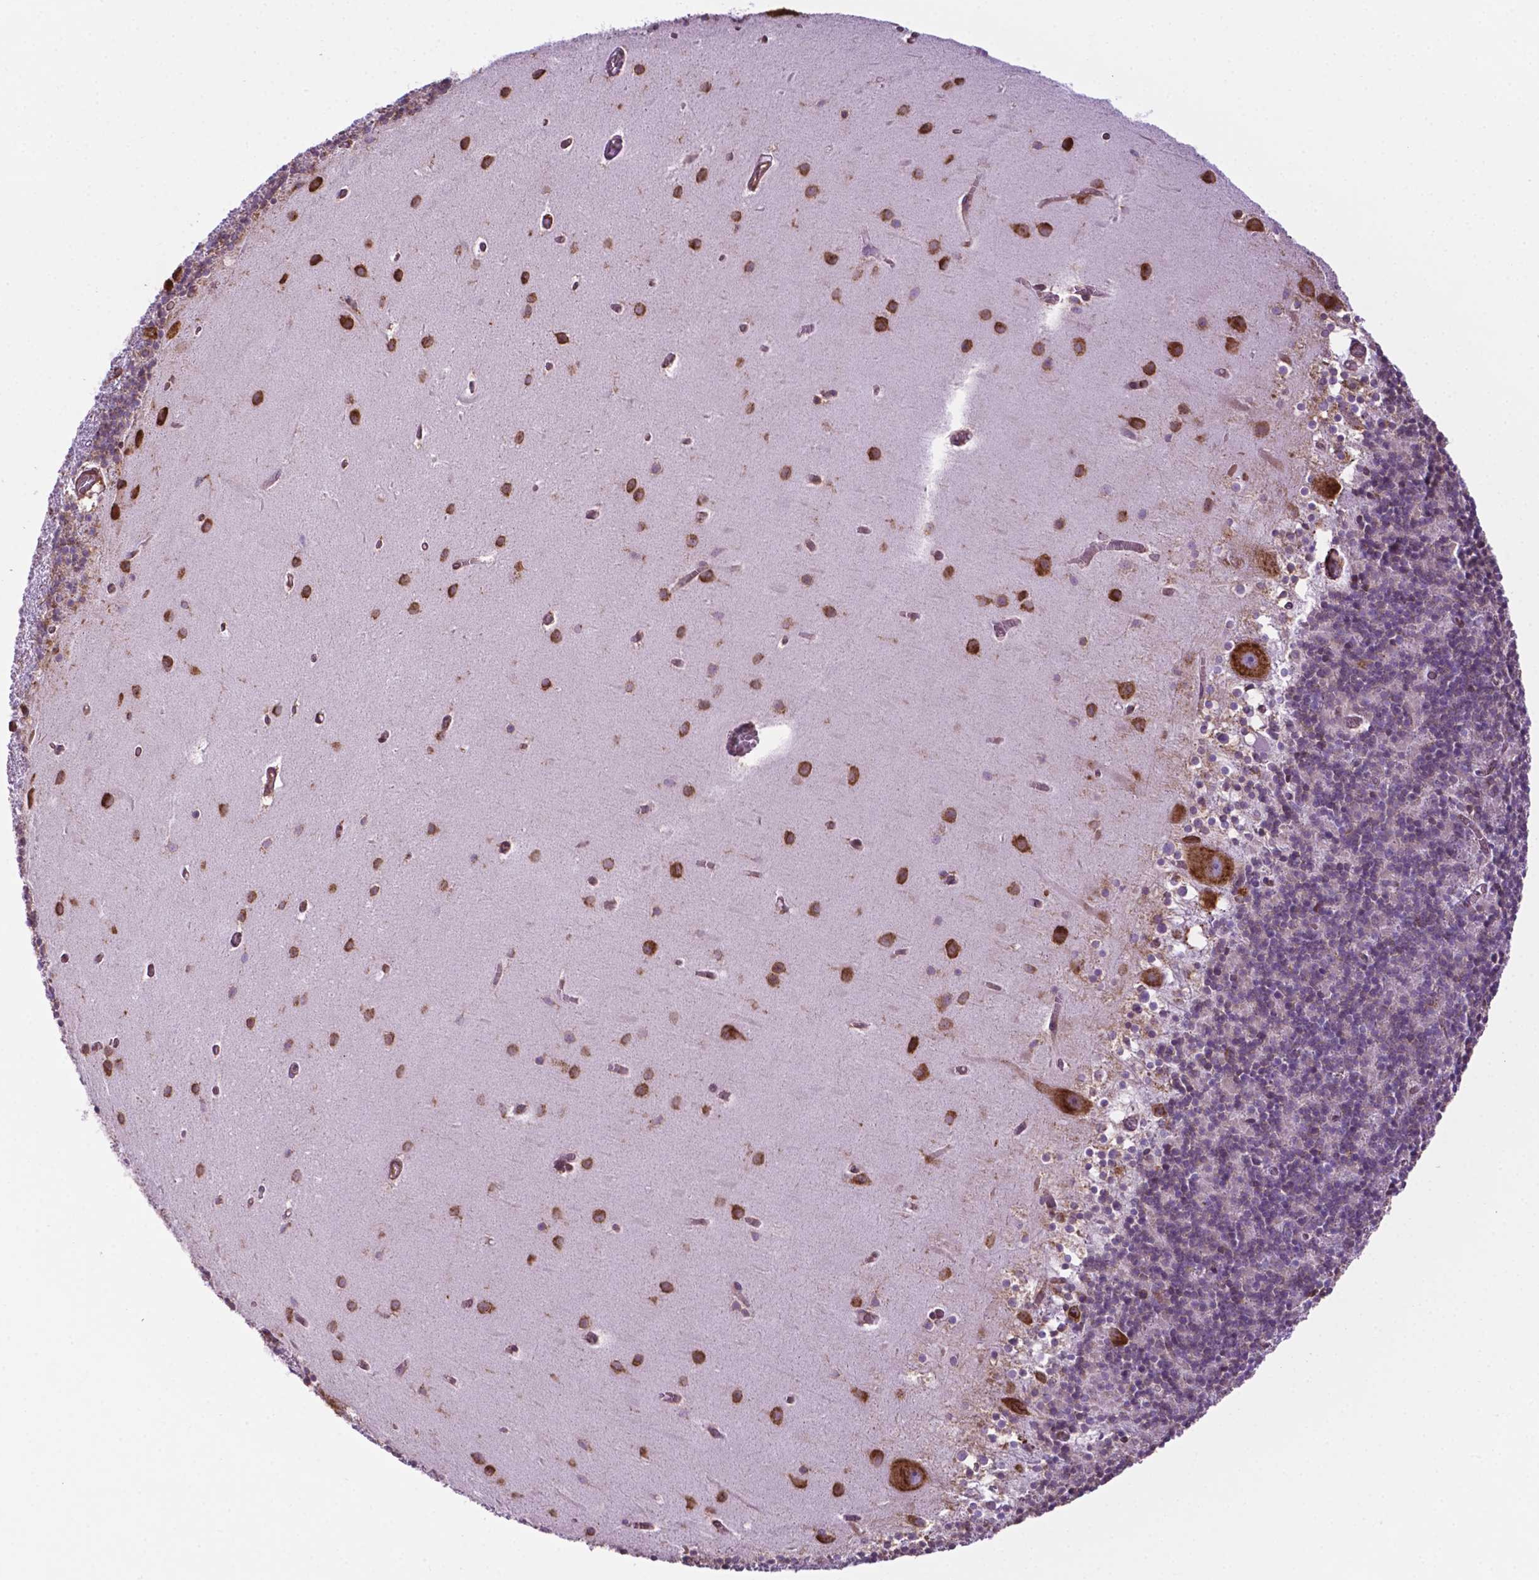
{"staining": {"intensity": "negative", "quantity": "none", "location": "none"}, "tissue": "cerebellum", "cell_type": "Cells in granular layer", "image_type": "normal", "snomed": [{"axis": "morphology", "description": "Normal tissue, NOS"}, {"axis": "topography", "description": "Cerebellum"}], "caption": "This is a micrograph of IHC staining of benign cerebellum, which shows no expression in cells in granular layer. (DAB immunohistochemistry (IHC), high magnification).", "gene": "RPL29", "patient": {"sex": "male", "age": 70}}